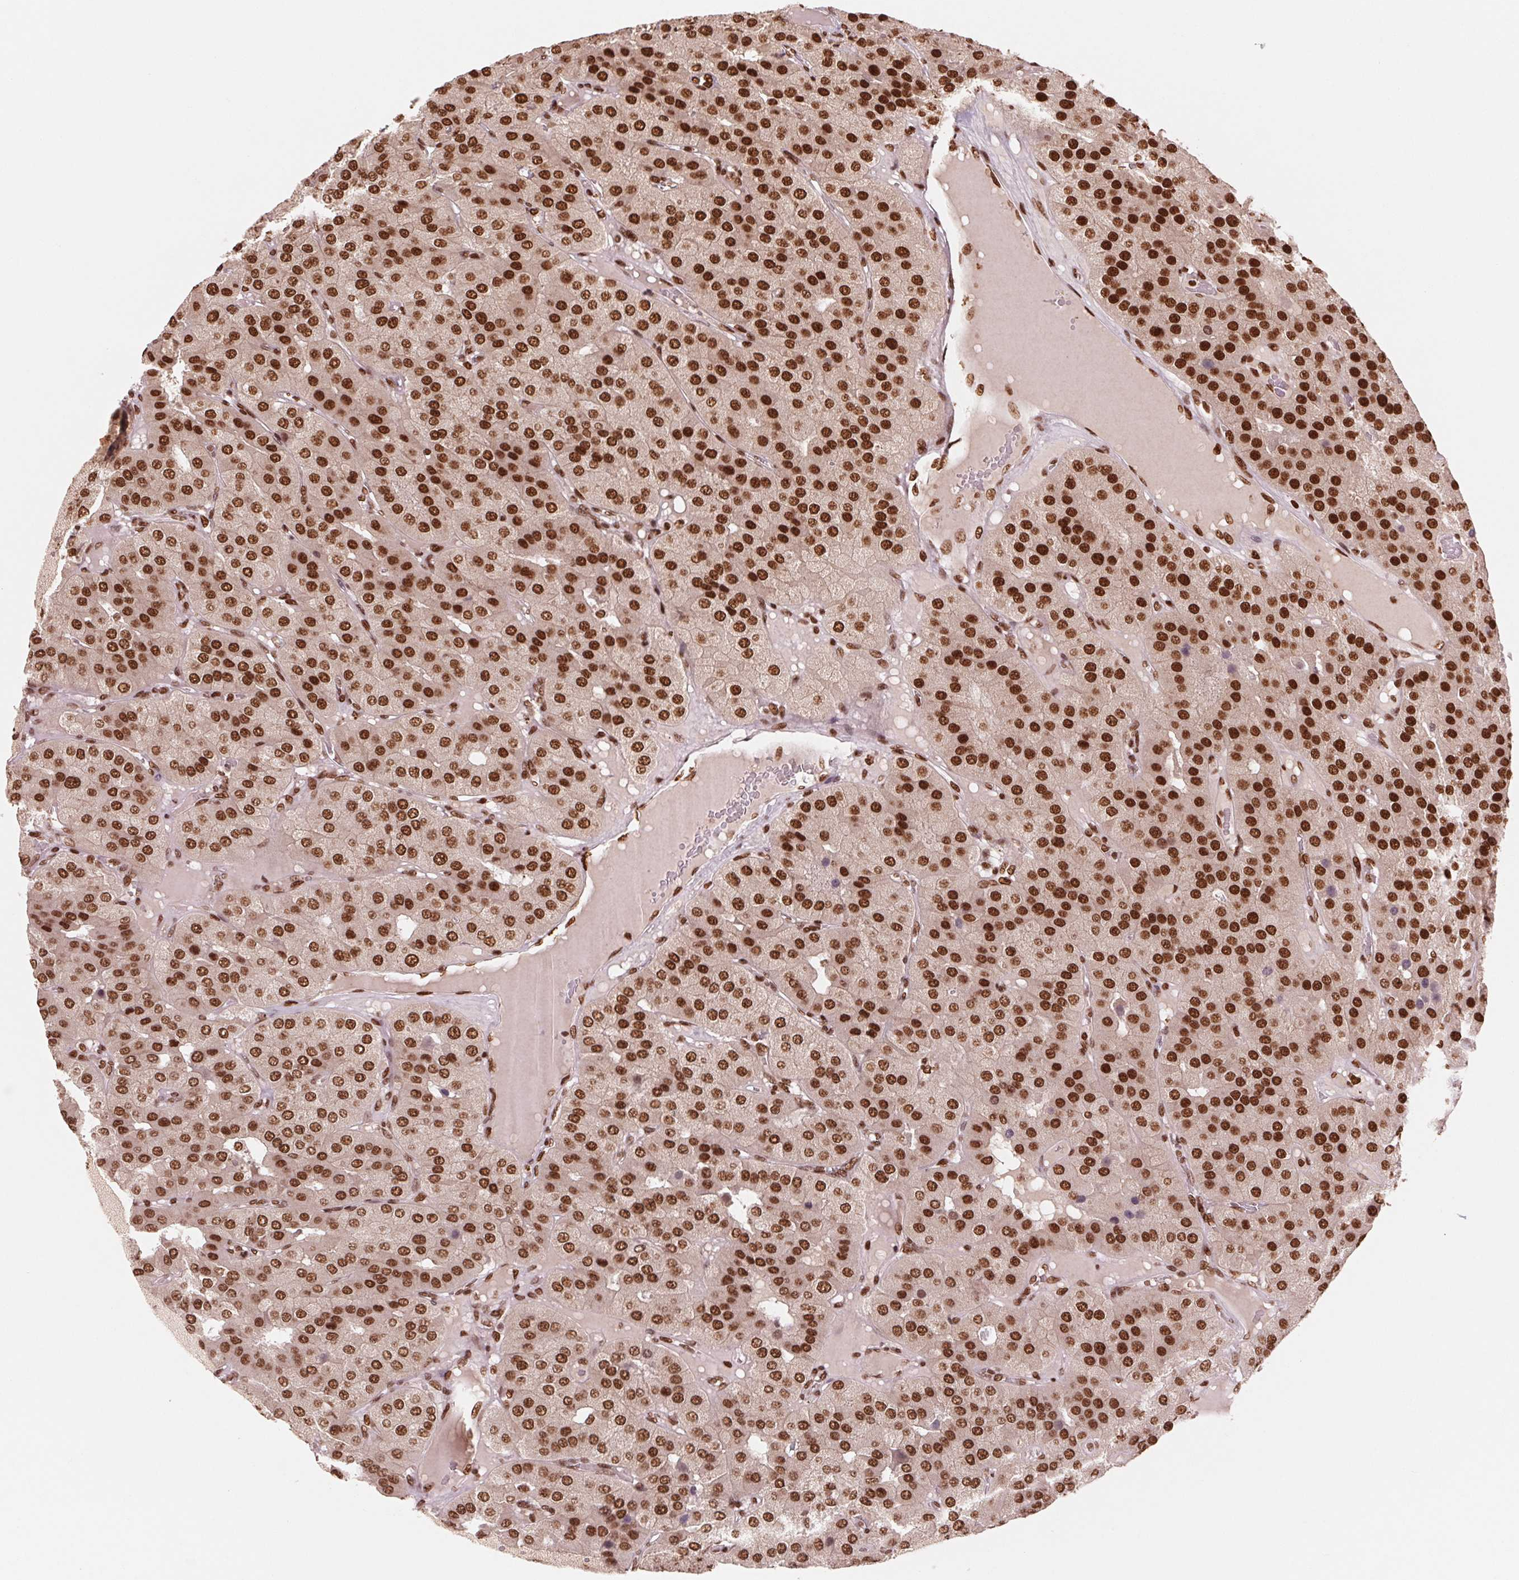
{"staining": {"intensity": "strong", "quantity": ">75%", "location": "nuclear"}, "tissue": "parathyroid gland", "cell_type": "Glandular cells", "image_type": "normal", "snomed": [{"axis": "morphology", "description": "Normal tissue, NOS"}, {"axis": "morphology", "description": "Adenoma, NOS"}, {"axis": "topography", "description": "Parathyroid gland"}], "caption": "IHC micrograph of benign parathyroid gland: parathyroid gland stained using immunohistochemistry shows high levels of strong protein expression localized specifically in the nuclear of glandular cells, appearing as a nuclear brown color.", "gene": "TTLL9", "patient": {"sex": "female", "age": 86}}